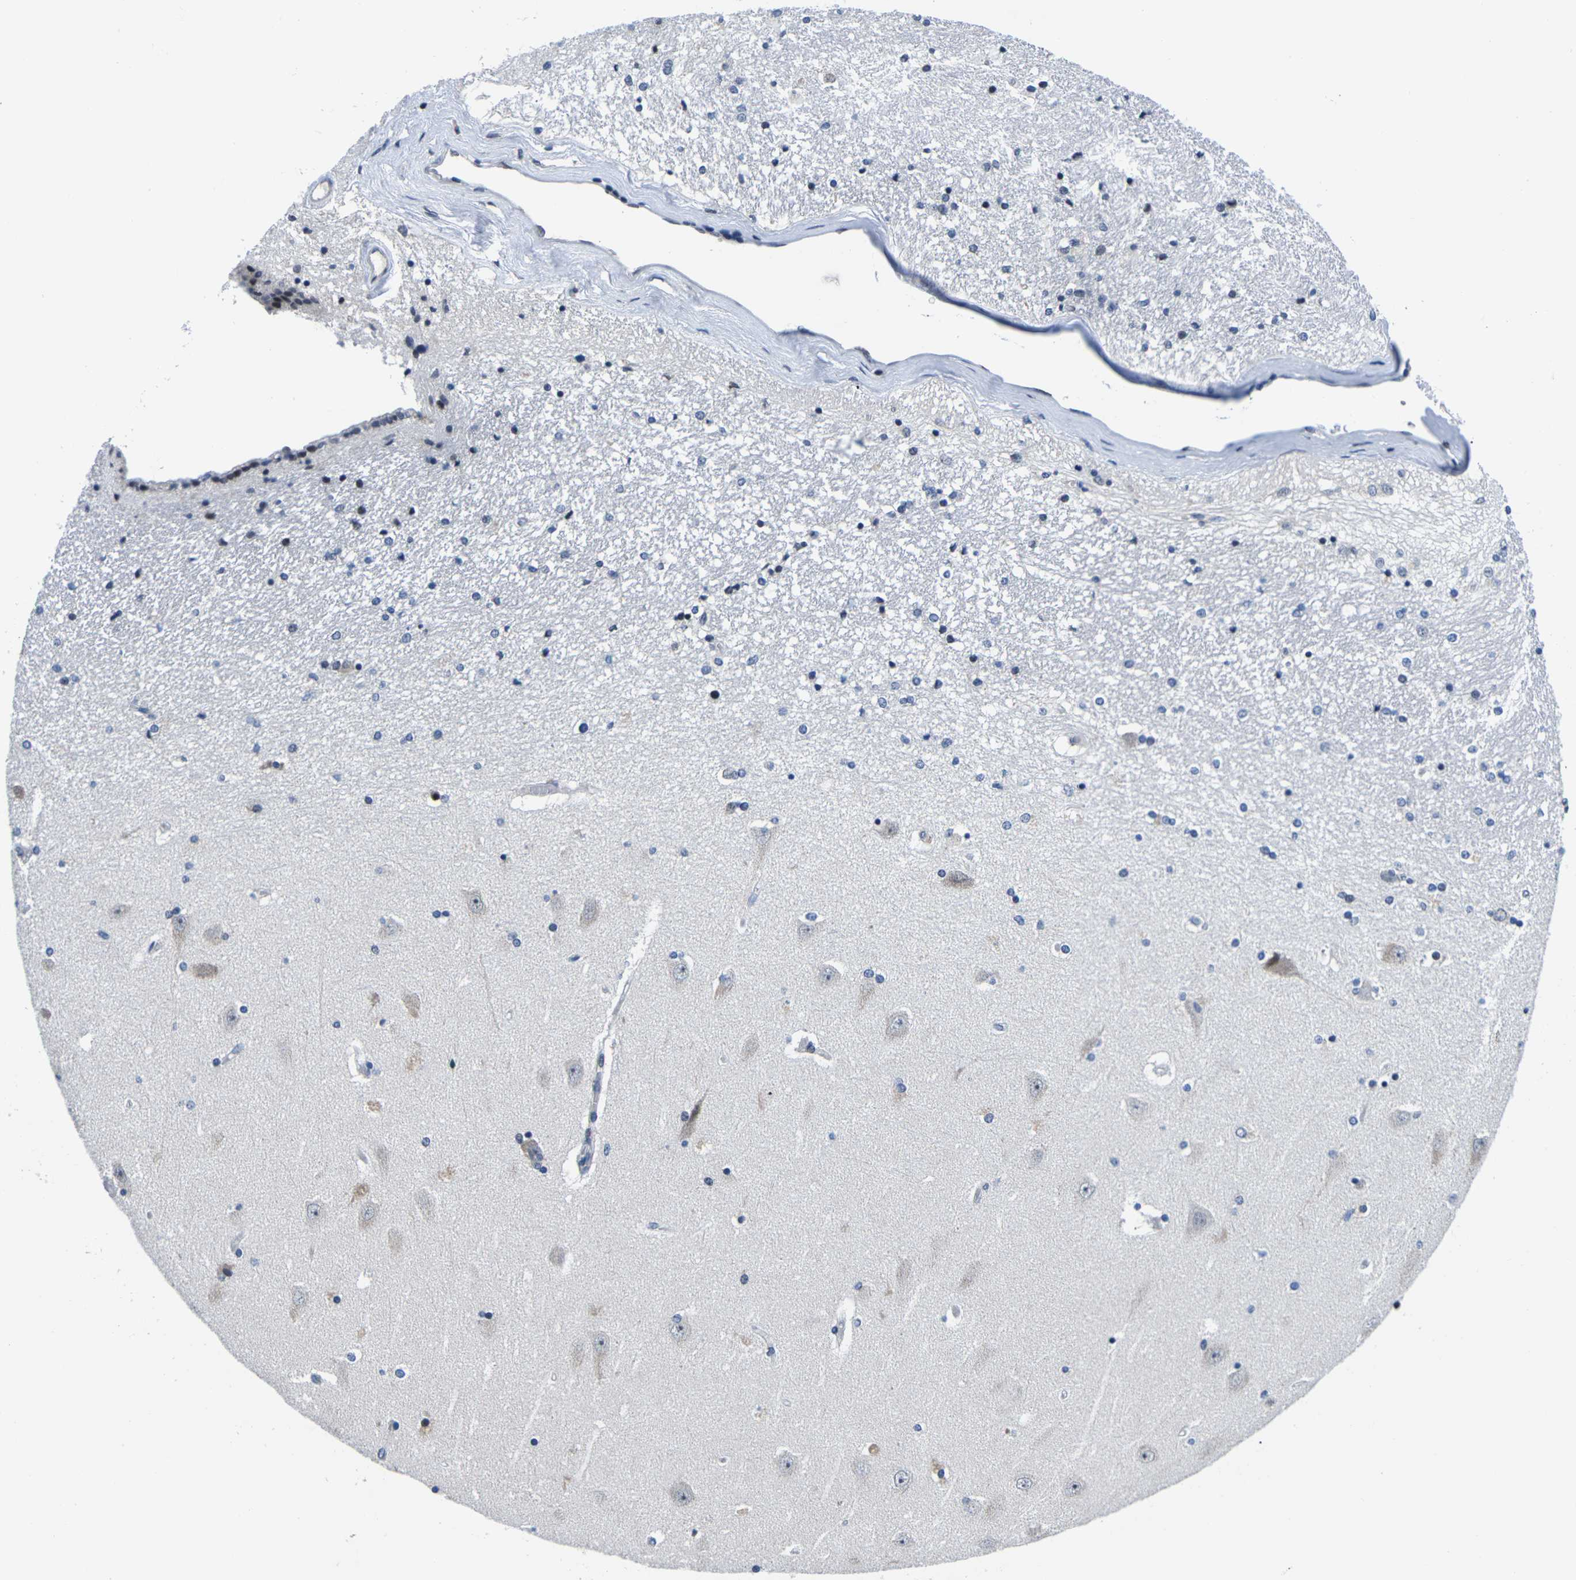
{"staining": {"intensity": "negative", "quantity": "none", "location": "none"}, "tissue": "hippocampus", "cell_type": "Glial cells", "image_type": "normal", "snomed": [{"axis": "morphology", "description": "Normal tissue, NOS"}, {"axis": "topography", "description": "Hippocampus"}], "caption": "A high-resolution image shows IHC staining of normal hippocampus, which displays no significant expression in glial cells. (DAB immunohistochemistry (IHC), high magnification).", "gene": "CDC73", "patient": {"sex": "female", "age": 54}}